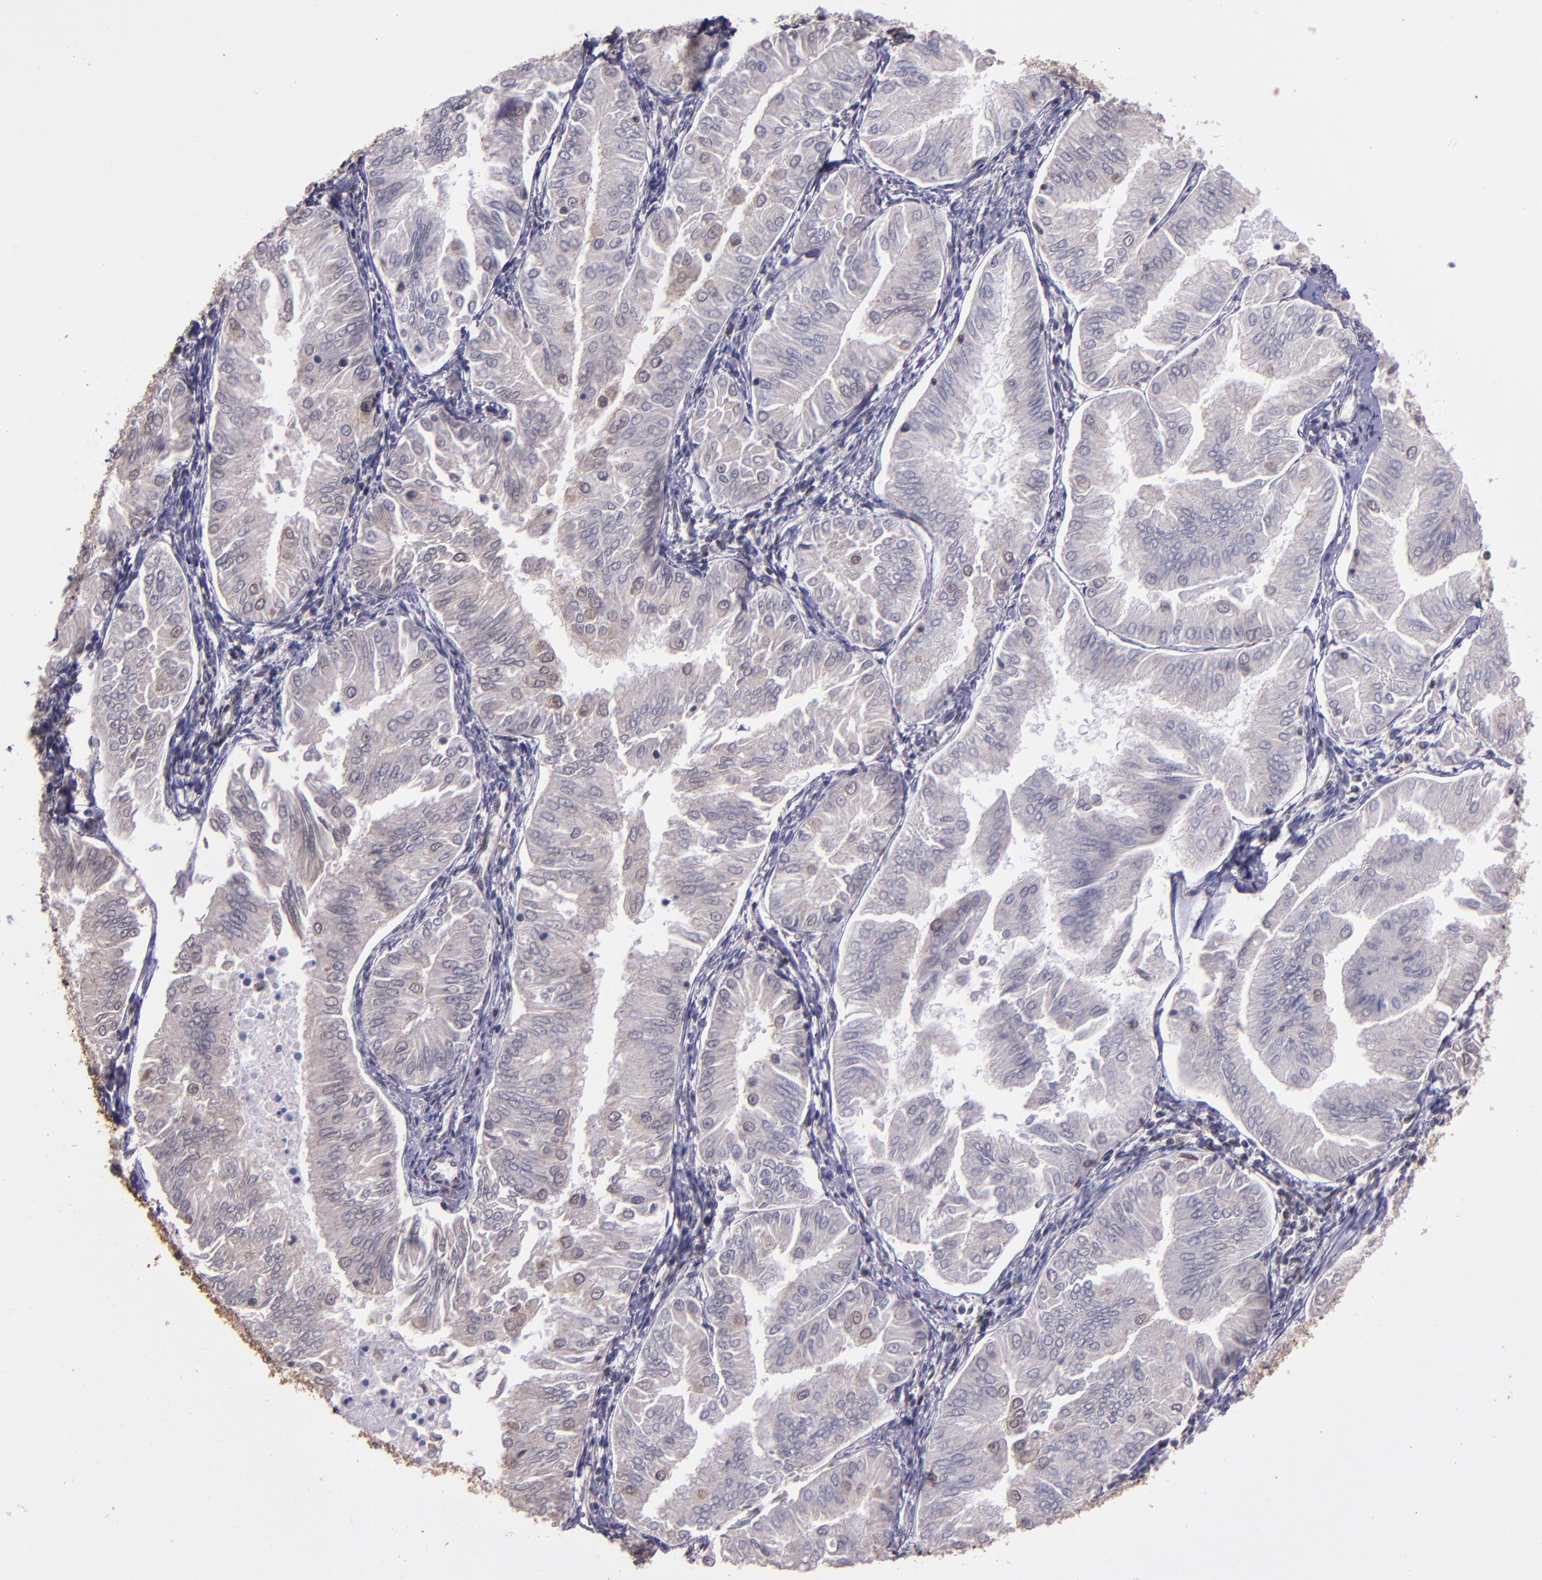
{"staining": {"intensity": "weak", "quantity": "<25%", "location": "cytoplasmic/membranous"}, "tissue": "endometrial cancer", "cell_type": "Tumor cells", "image_type": "cancer", "snomed": [{"axis": "morphology", "description": "Adenocarcinoma, NOS"}, {"axis": "topography", "description": "Endometrium"}], "caption": "Endometrial cancer (adenocarcinoma) stained for a protein using immunohistochemistry (IHC) demonstrates no staining tumor cells.", "gene": "STAT6", "patient": {"sex": "female", "age": 53}}